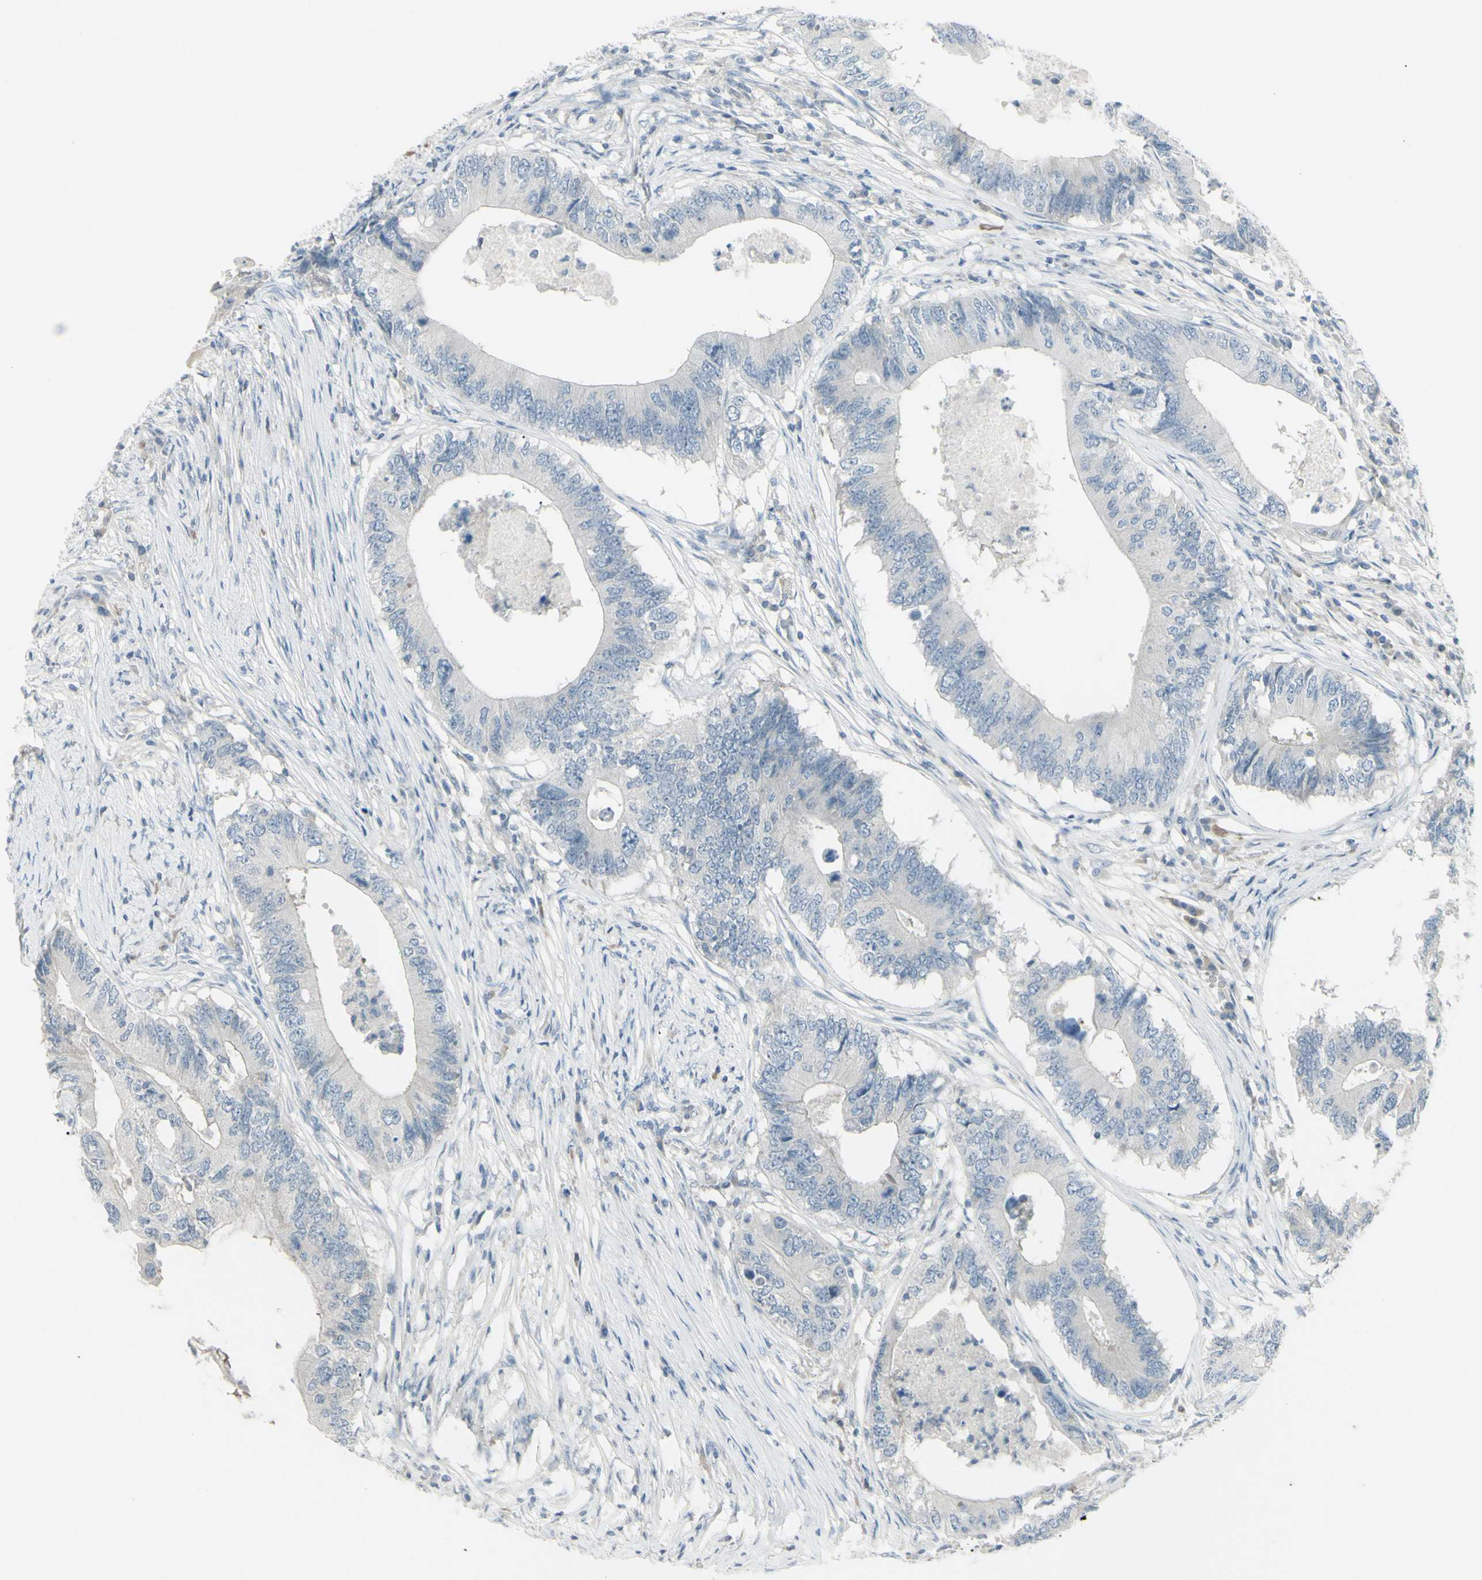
{"staining": {"intensity": "negative", "quantity": "none", "location": "none"}, "tissue": "colorectal cancer", "cell_type": "Tumor cells", "image_type": "cancer", "snomed": [{"axis": "morphology", "description": "Adenocarcinoma, NOS"}, {"axis": "topography", "description": "Colon"}], "caption": "Tumor cells are negative for protein expression in human colorectal cancer.", "gene": "SH3GL2", "patient": {"sex": "male", "age": 71}}